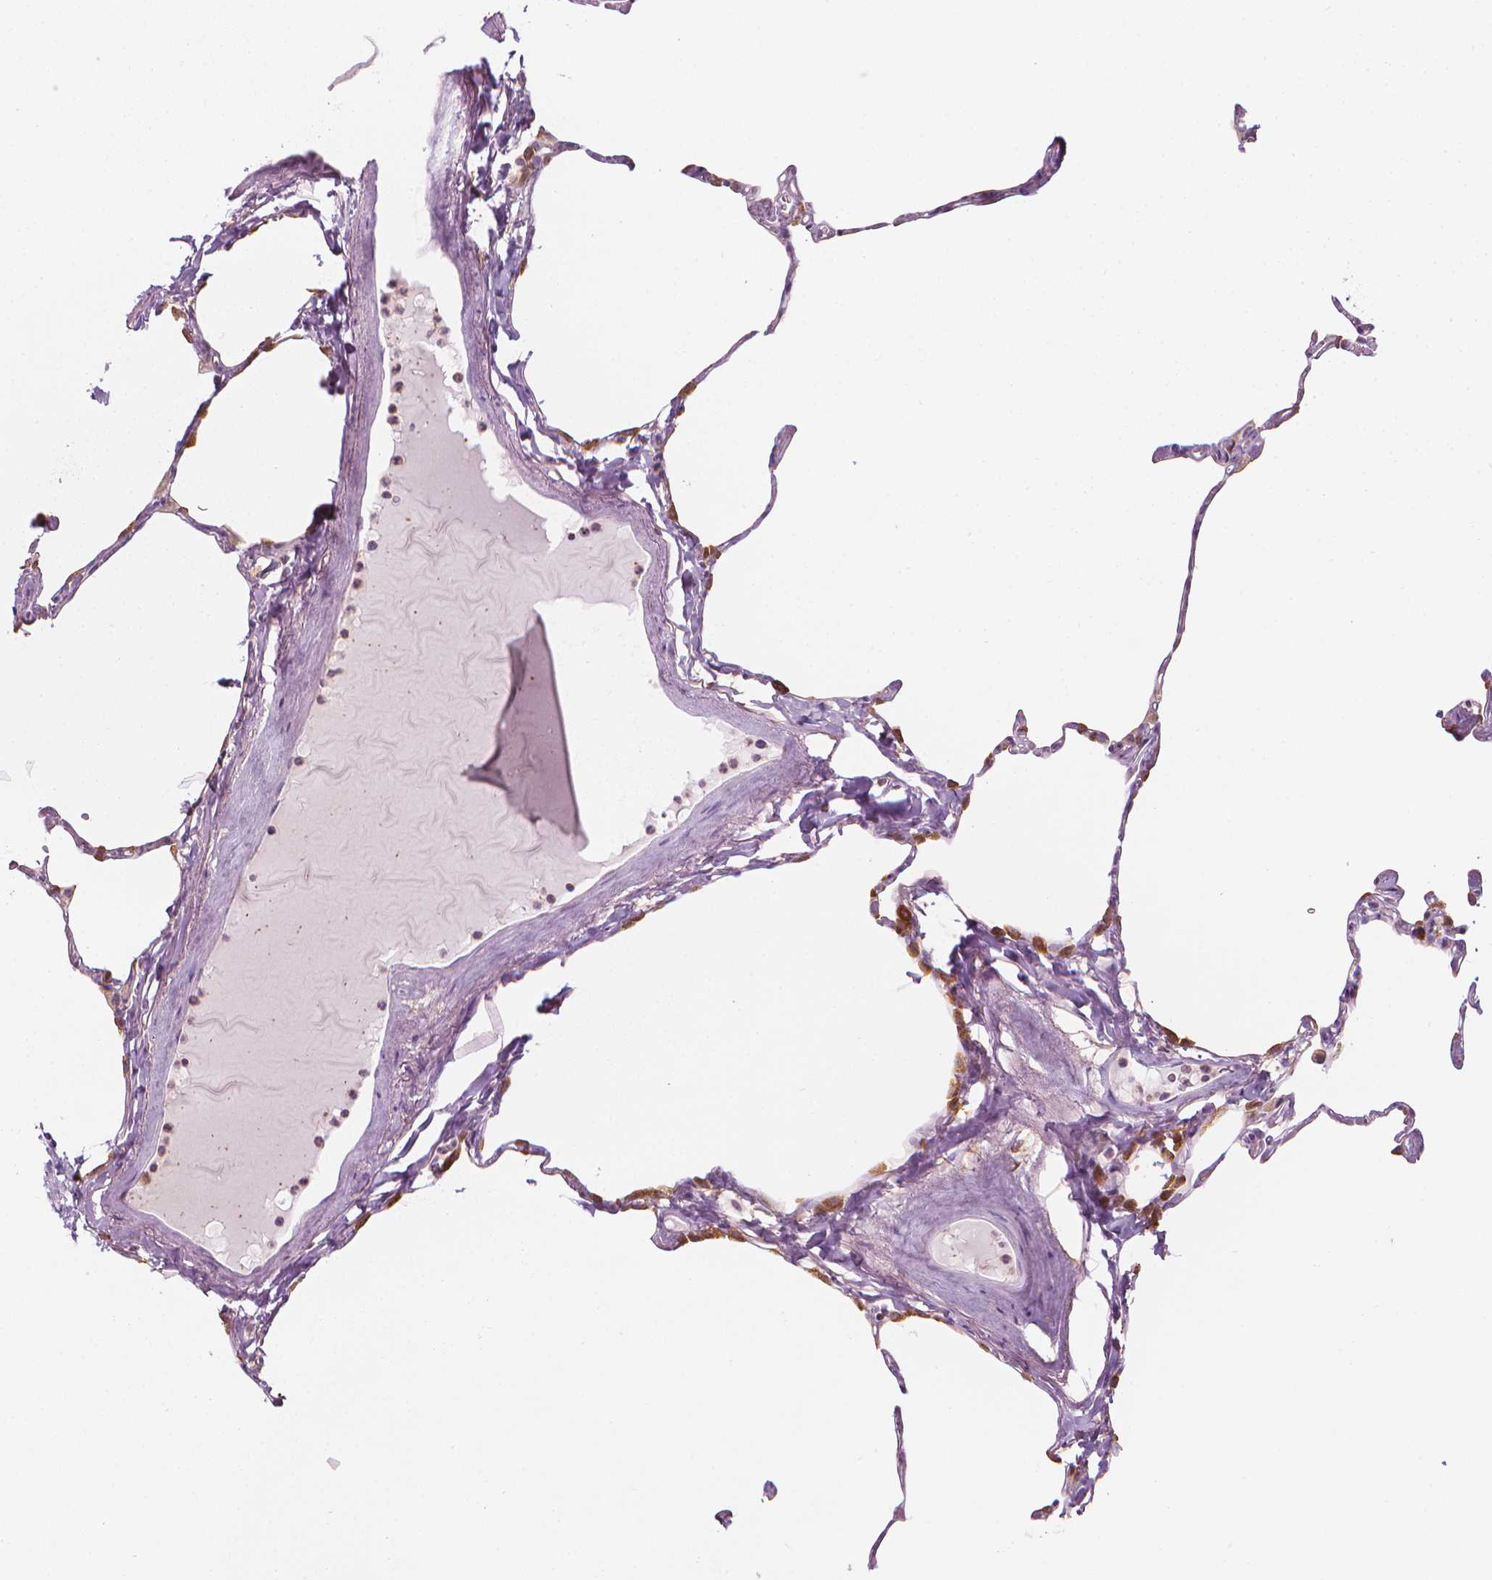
{"staining": {"intensity": "moderate", "quantity": "<25%", "location": "cytoplasmic/membranous"}, "tissue": "lung", "cell_type": "Alveolar cells", "image_type": "normal", "snomed": [{"axis": "morphology", "description": "Normal tissue, NOS"}, {"axis": "topography", "description": "Lung"}], "caption": "Immunohistochemistry (IHC) staining of benign lung, which demonstrates low levels of moderate cytoplasmic/membranous positivity in about <25% of alveolar cells indicating moderate cytoplasmic/membranous protein staining. The staining was performed using DAB (3,3'-diaminobenzidine) (brown) for protein detection and nuclei were counterstained in hematoxylin (blue).", "gene": "SHMT1", "patient": {"sex": "male", "age": 65}}